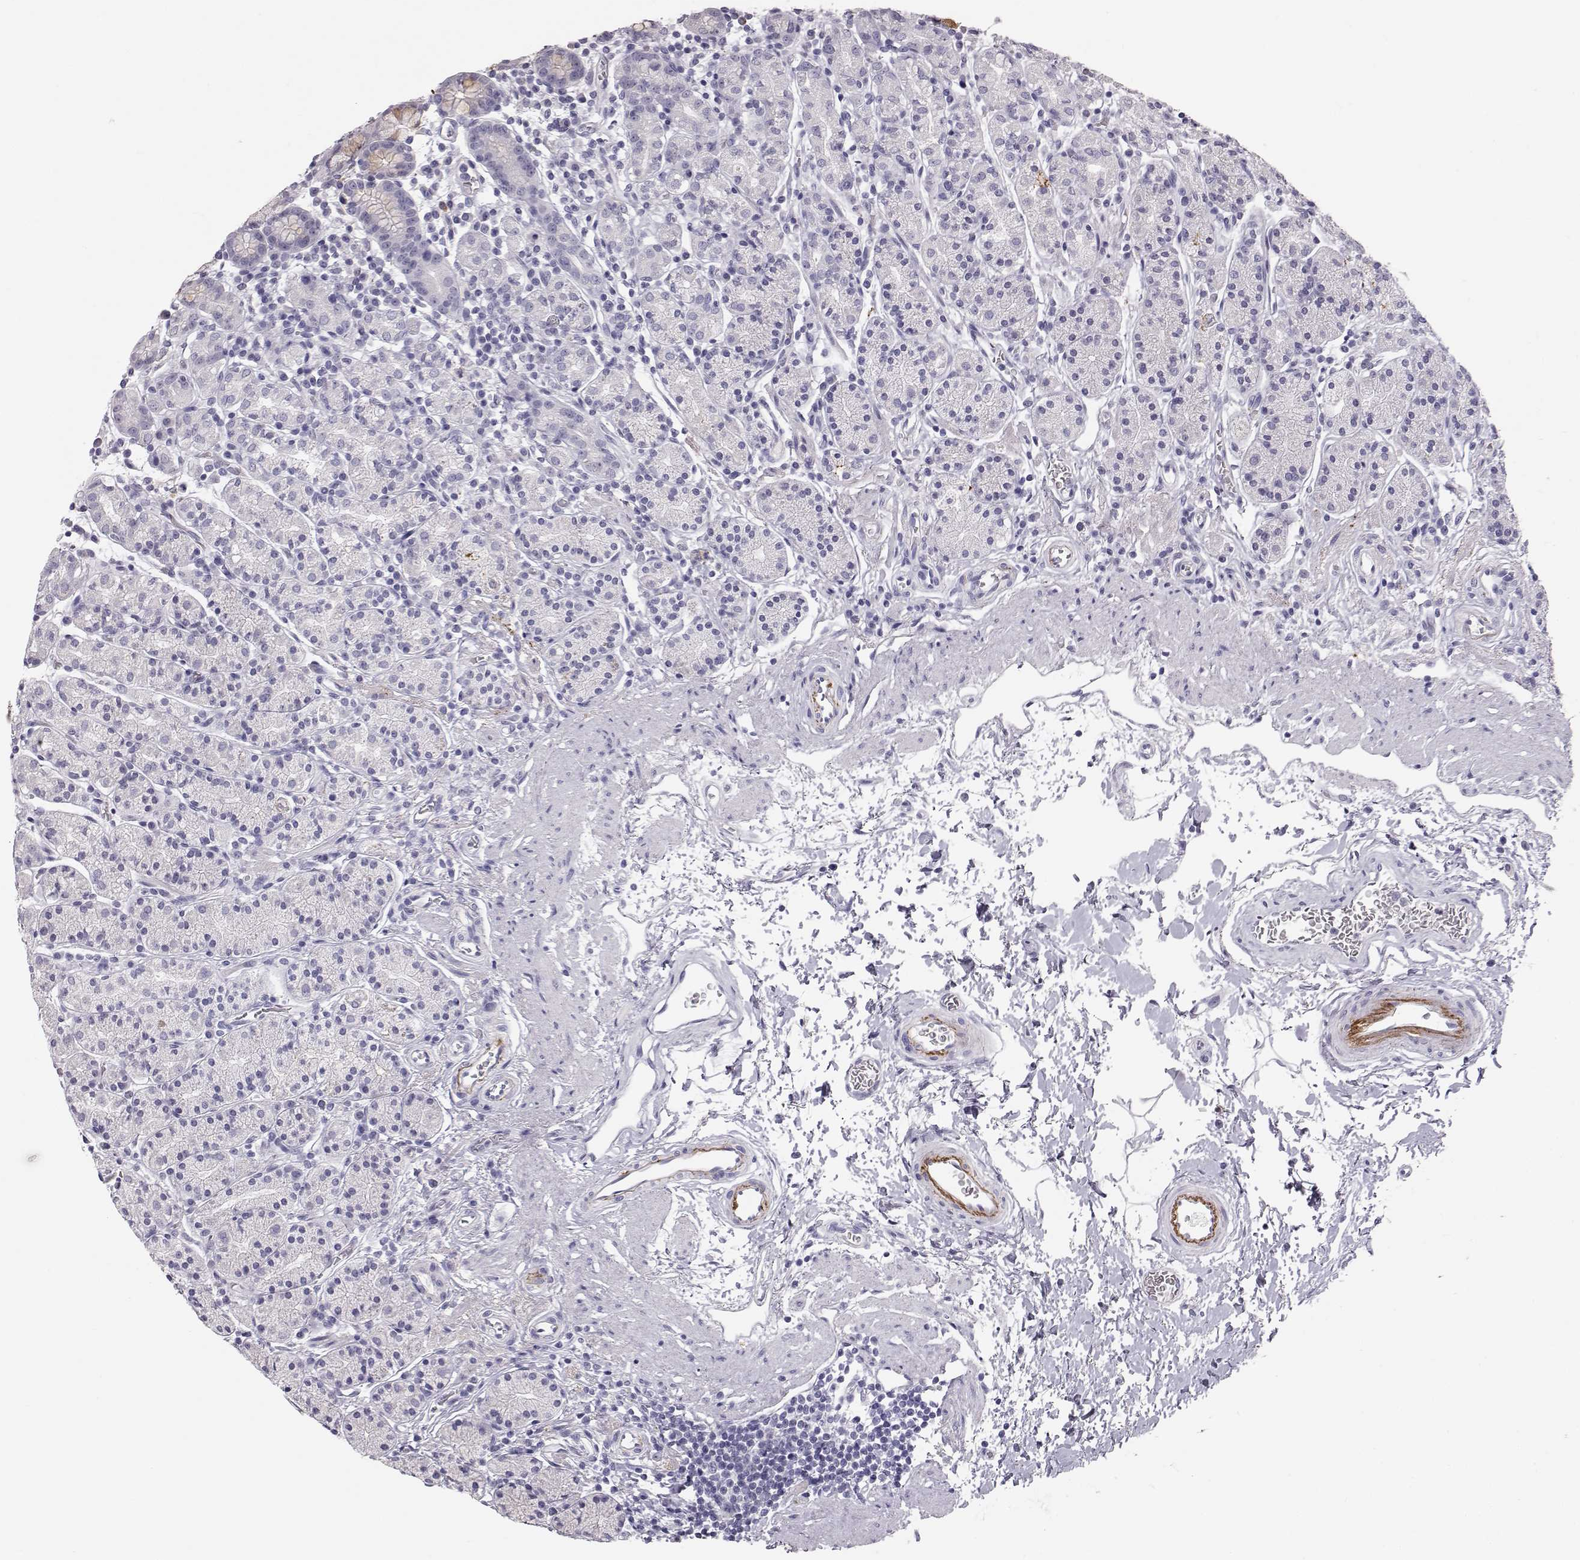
{"staining": {"intensity": "negative", "quantity": "none", "location": "none"}, "tissue": "stomach", "cell_type": "Glandular cells", "image_type": "normal", "snomed": [{"axis": "morphology", "description": "Normal tissue, NOS"}, {"axis": "topography", "description": "Stomach, upper"}, {"axis": "topography", "description": "Stomach"}], "caption": "Image shows no significant protein expression in glandular cells of benign stomach.", "gene": "KRTAP16", "patient": {"sex": "male", "age": 62}}